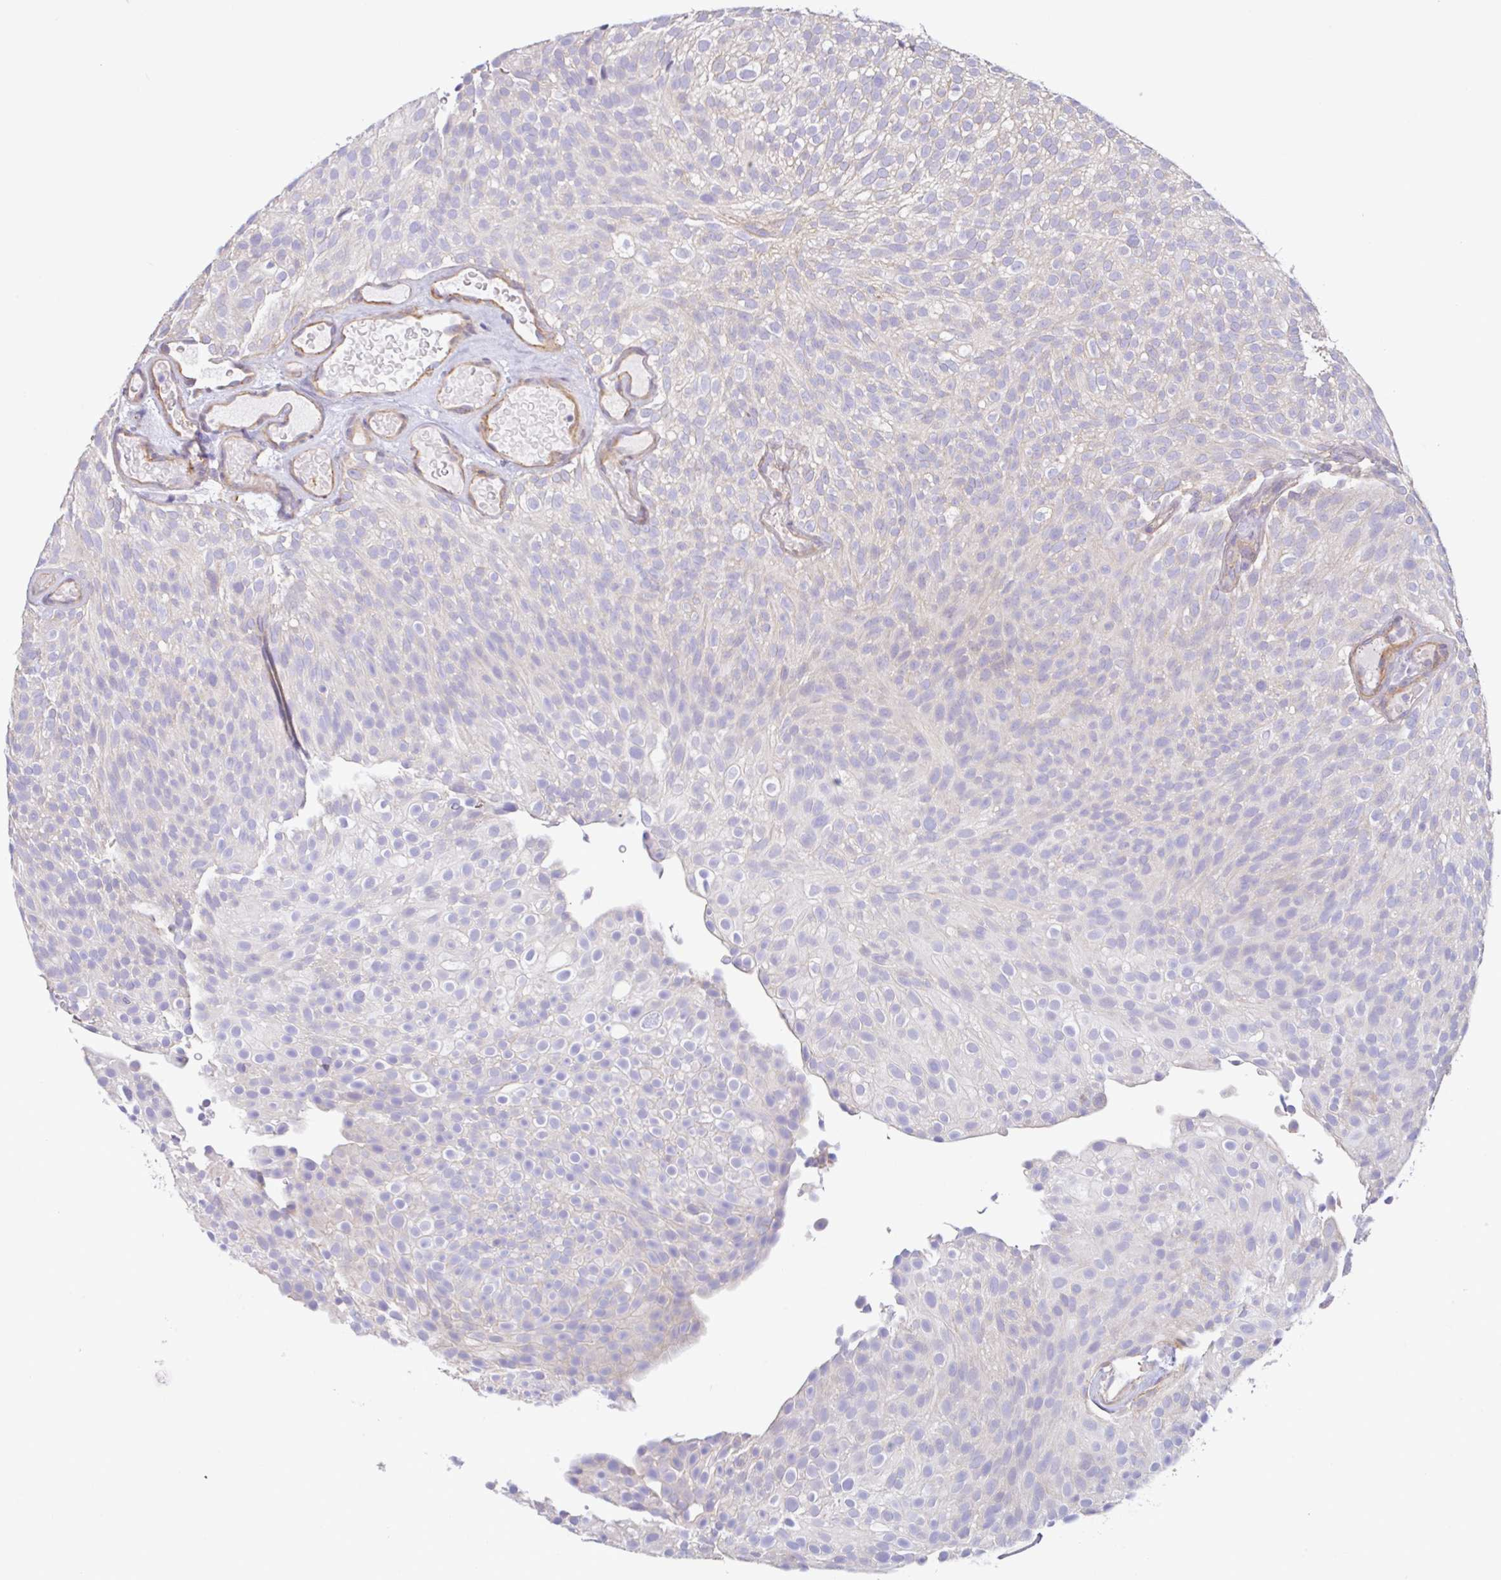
{"staining": {"intensity": "negative", "quantity": "none", "location": "none"}, "tissue": "urothelial cancer", "cell_type": "Tumor cells", "image_type": "cancer", "snomed": [{"axis": "morphology", "description": "Urothelial carcinoma, Low grade"}, {"axis": "topography", "description": "Urinary bladder"}], "caption": "The micrograph displays no staining of tumor cells in urothelial carcinoma (low-grade).", "gene": "PLCD4", "patient": {"sex": "male", "age": 78}}